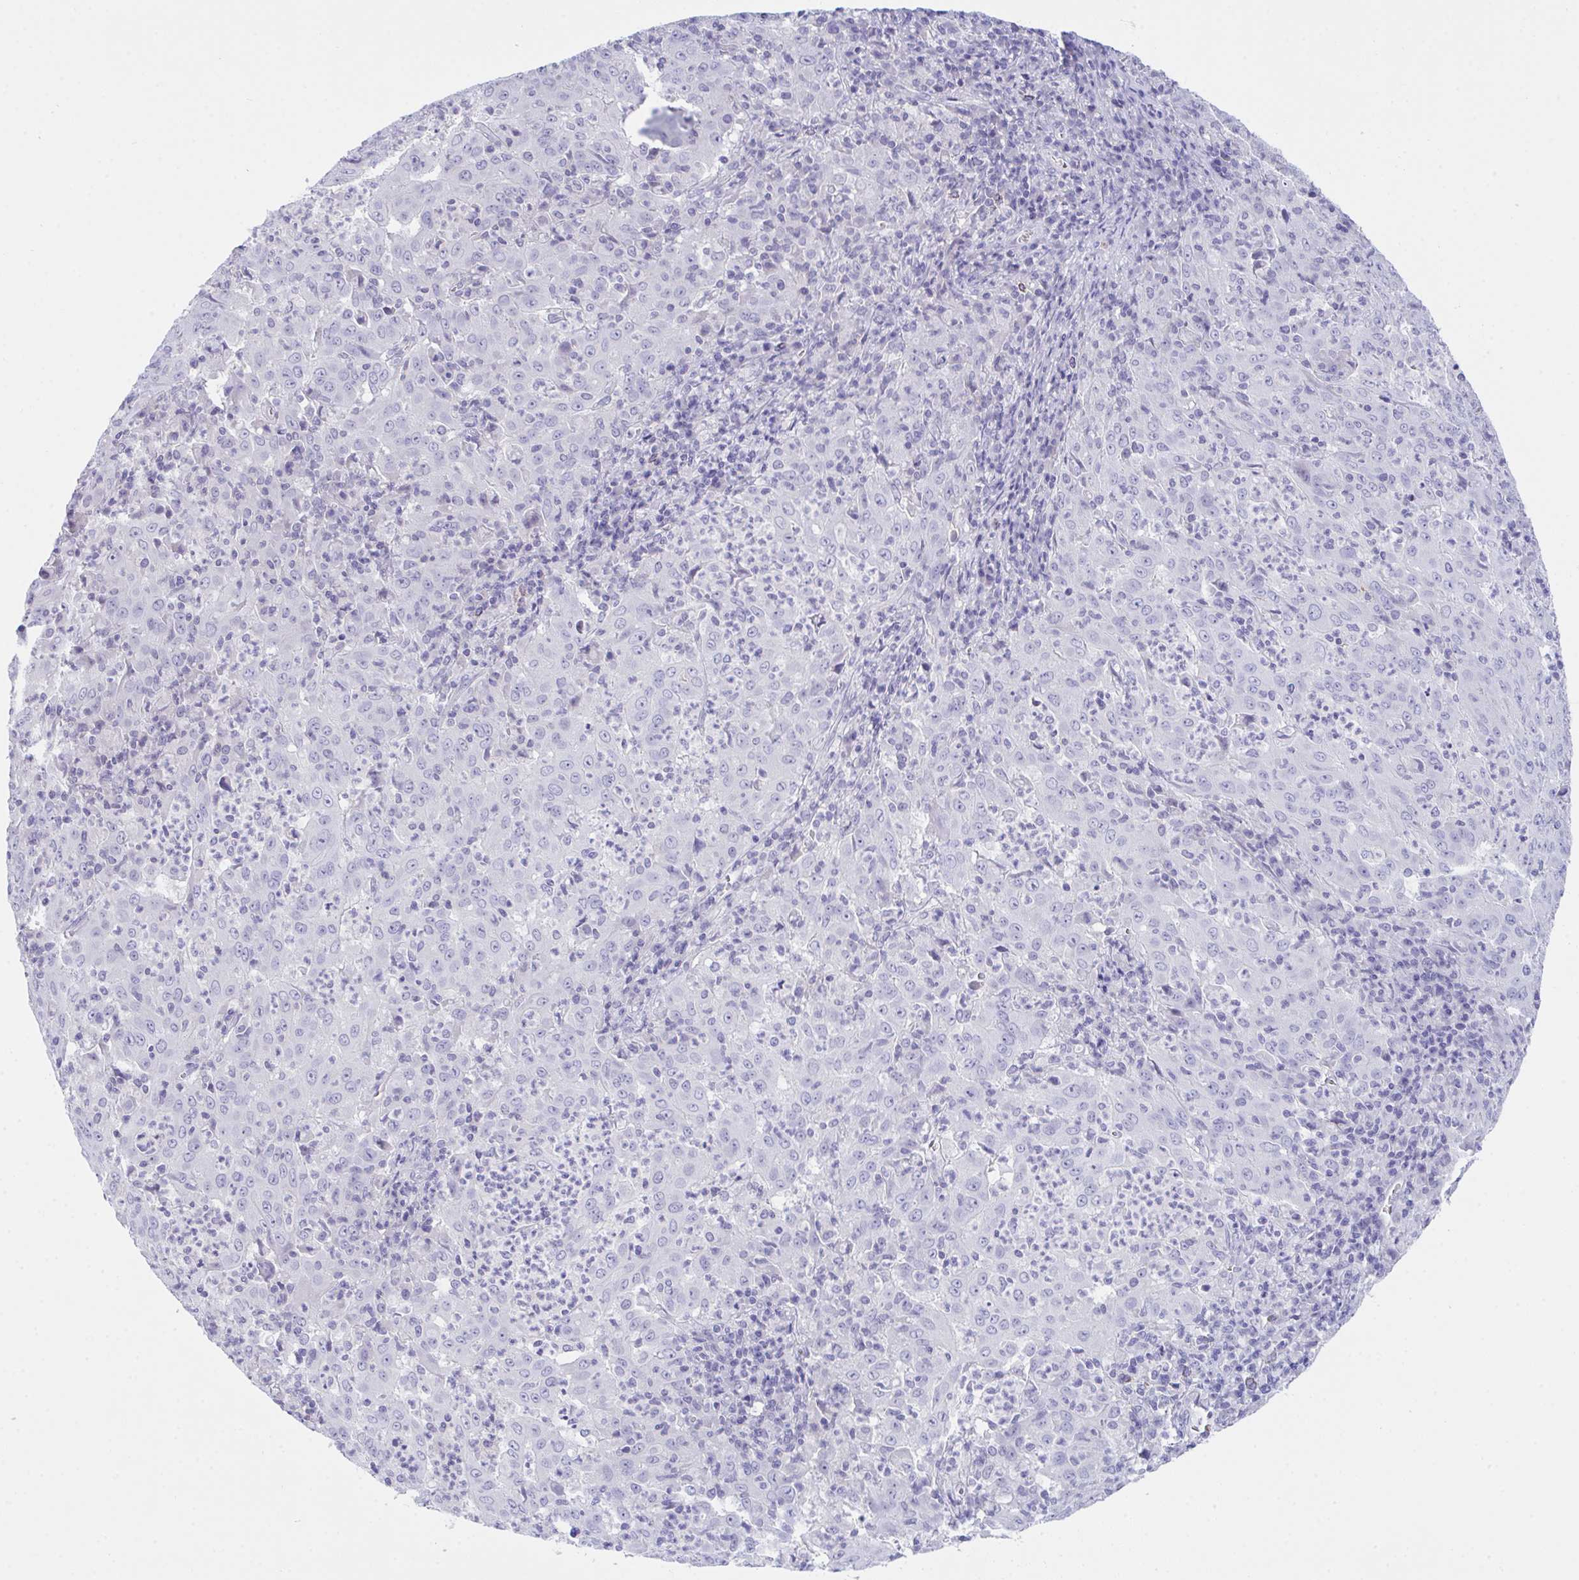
{"staining": {"intensity": "negative", "quantity": "none", "location": "none"}, "tissue": "pancreatic cancer", "cell_type": "Tumor cells", "image_type": "cancer", "snomed": [{"axis": "morphology", "description": "Adenocarcinoma, NOS"}, {"axis": "topography", "description": "Pancreas"}], "caption": "Immunohistochemistry of human adenocarcinoma (pancreatic) reveals no expression in tumor cells.", "gene": "KMT2E", "patient": {"sex": "male", "age": 63}}